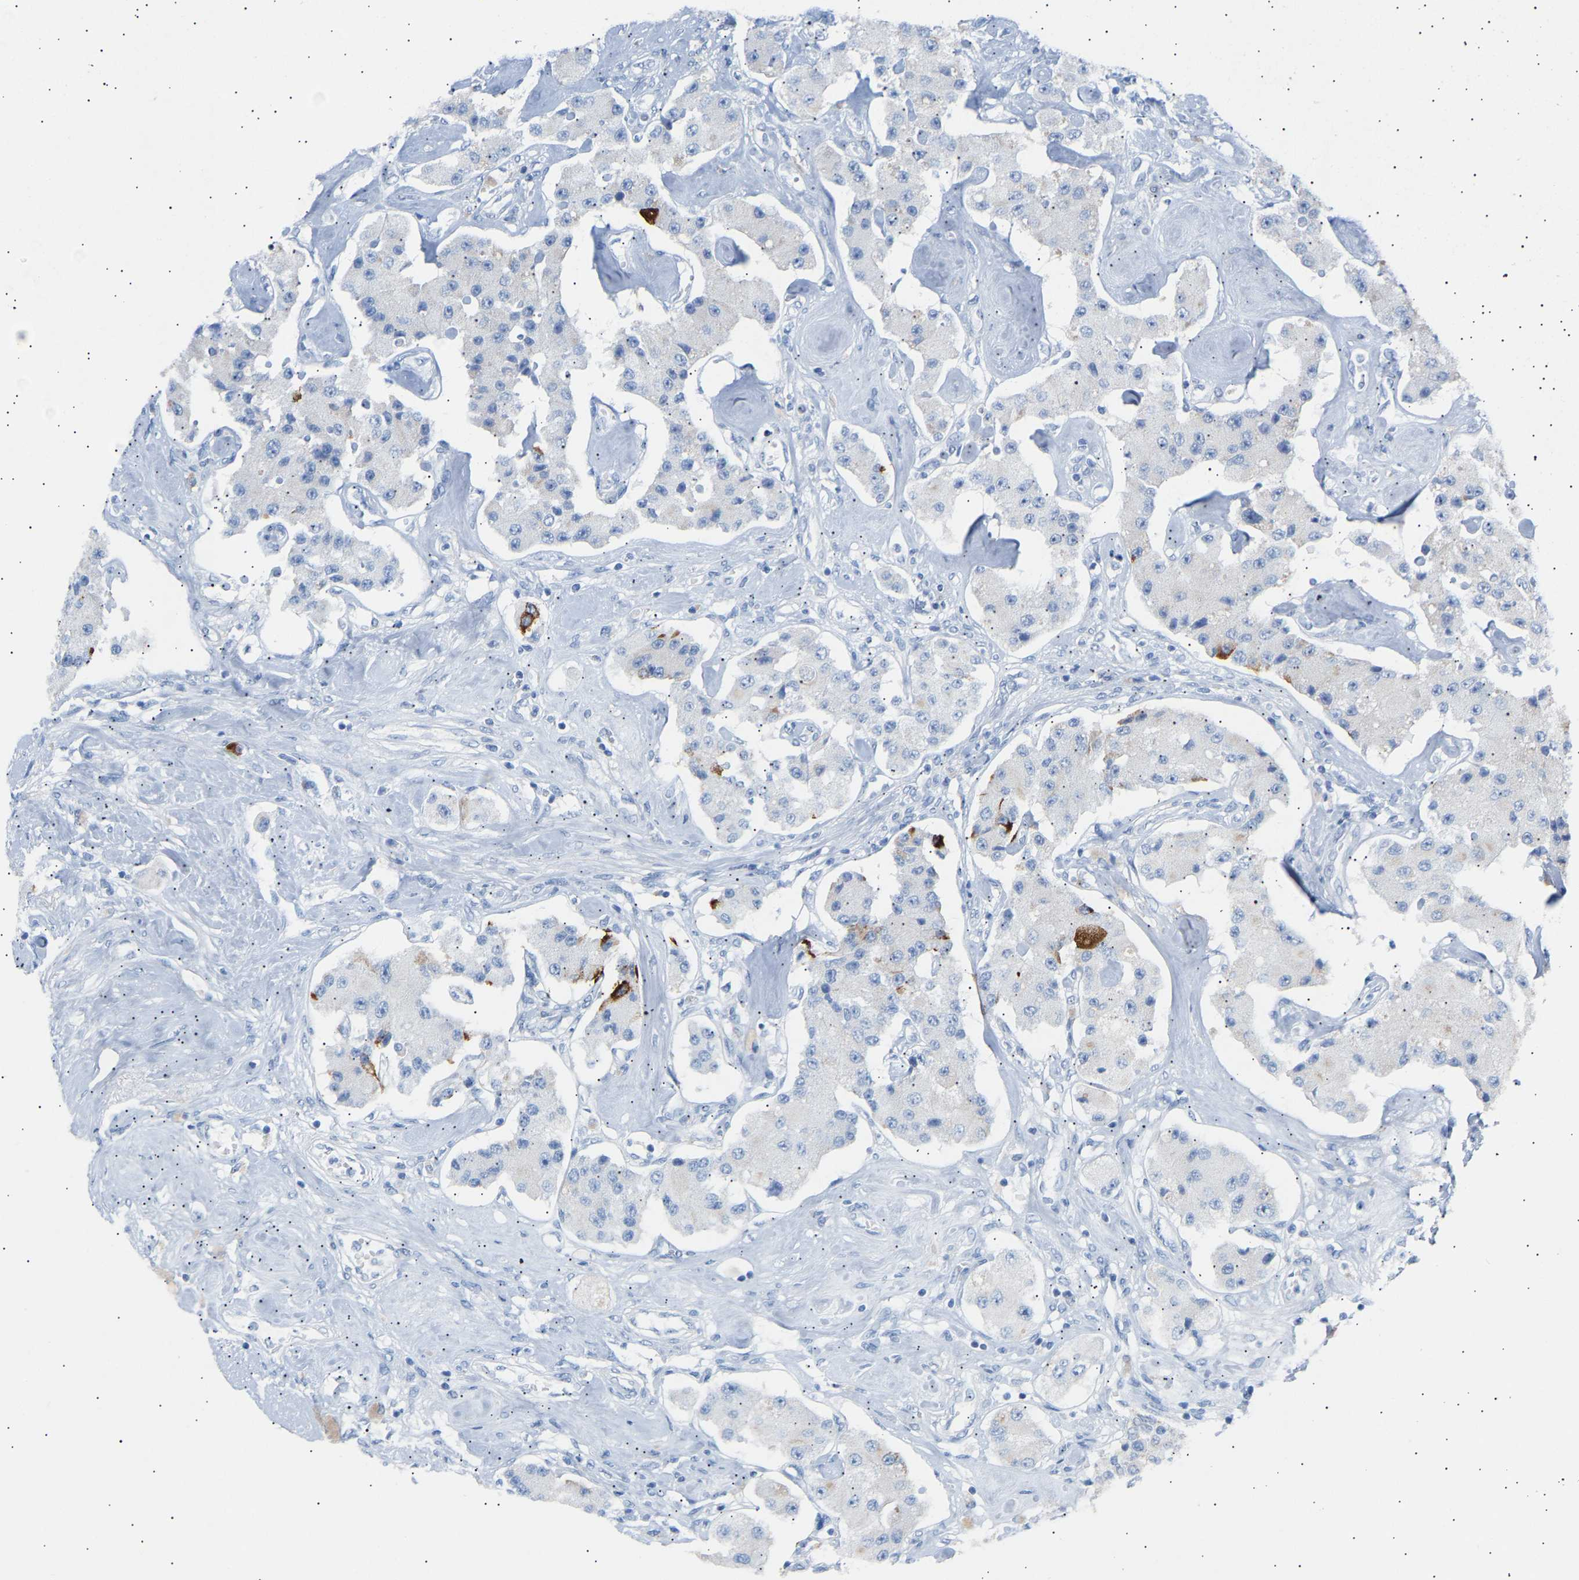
{"staining": {"intensity": "negative", "quantity": "none", "location": "none"}, "tissue": "carcinoid", "cell_type": "Tumor cells", "image_type": "cancer", "snomed": [{"axis": "morphology", "description": "Carcinoid, malignant, NOS"}, {"axis": "topography", "description": "Pancreas"}], "caption": "This is an immunohistochemistry image of carcinoid. There is no staining in tumor cells.", "gene": "PEX1", "patient": {"sex": "male", "age": 41}}